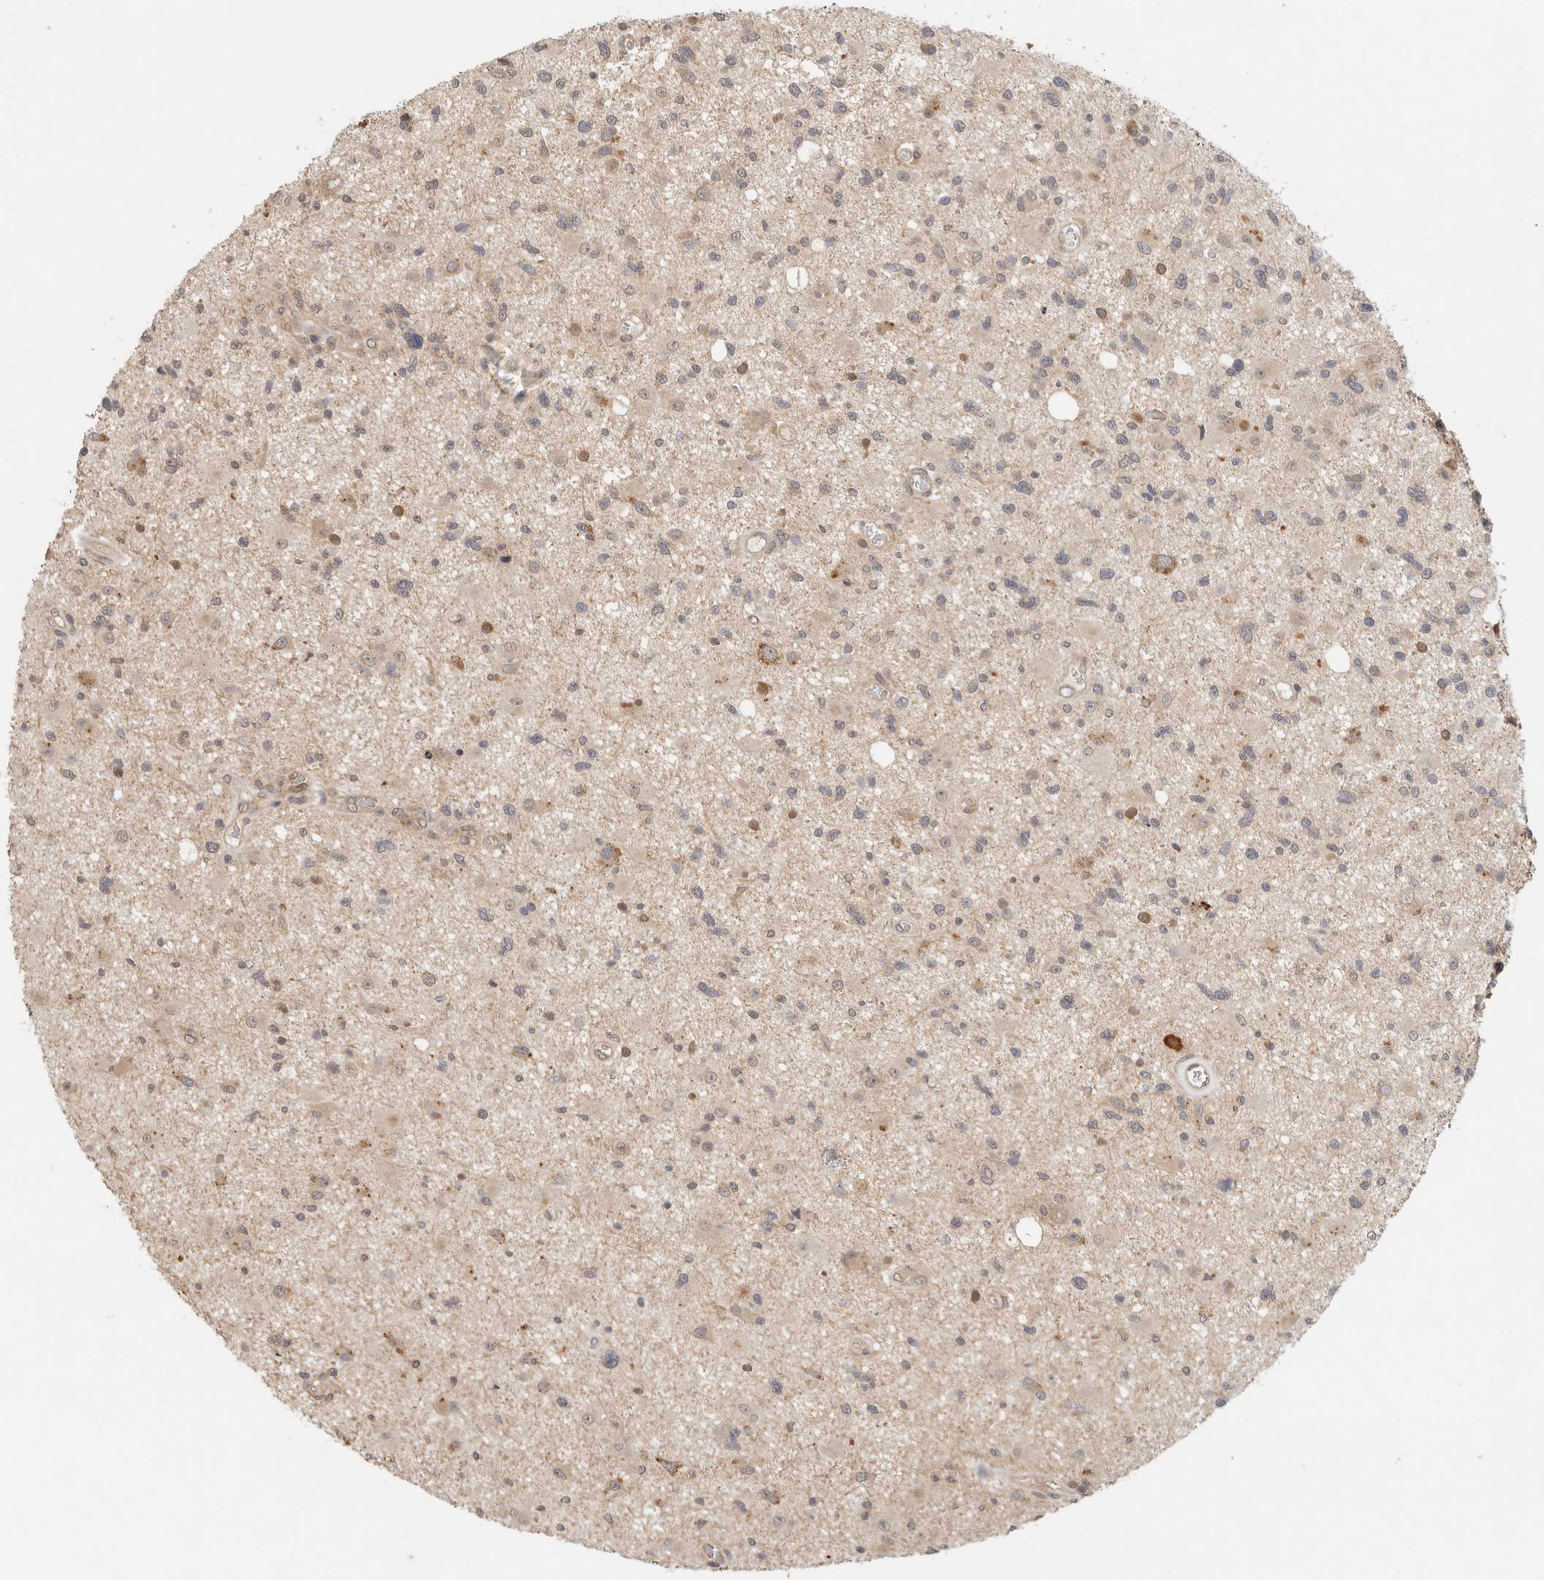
{"staining": {"intensity": "moderate", "quantity": "<25%", "location": "cytoplasmic/membranous"}, "tissue": "glioma", "cell_type": "Tumor cells", "image_type": "cancer", "snomed": [{"axis": "morphology", "description": "Glioma, malignant, High grade"}, {"axis": "topography", "description": "Brain"}], "caption": "Malignant high-grade glioma stained for a protein (brown) exhibits moderate cytoplasmic/membranous positive expression in approximately <25% of tumor cells.", "gene": "SGK1", "patient": {"sex": "male", "age": 33}}